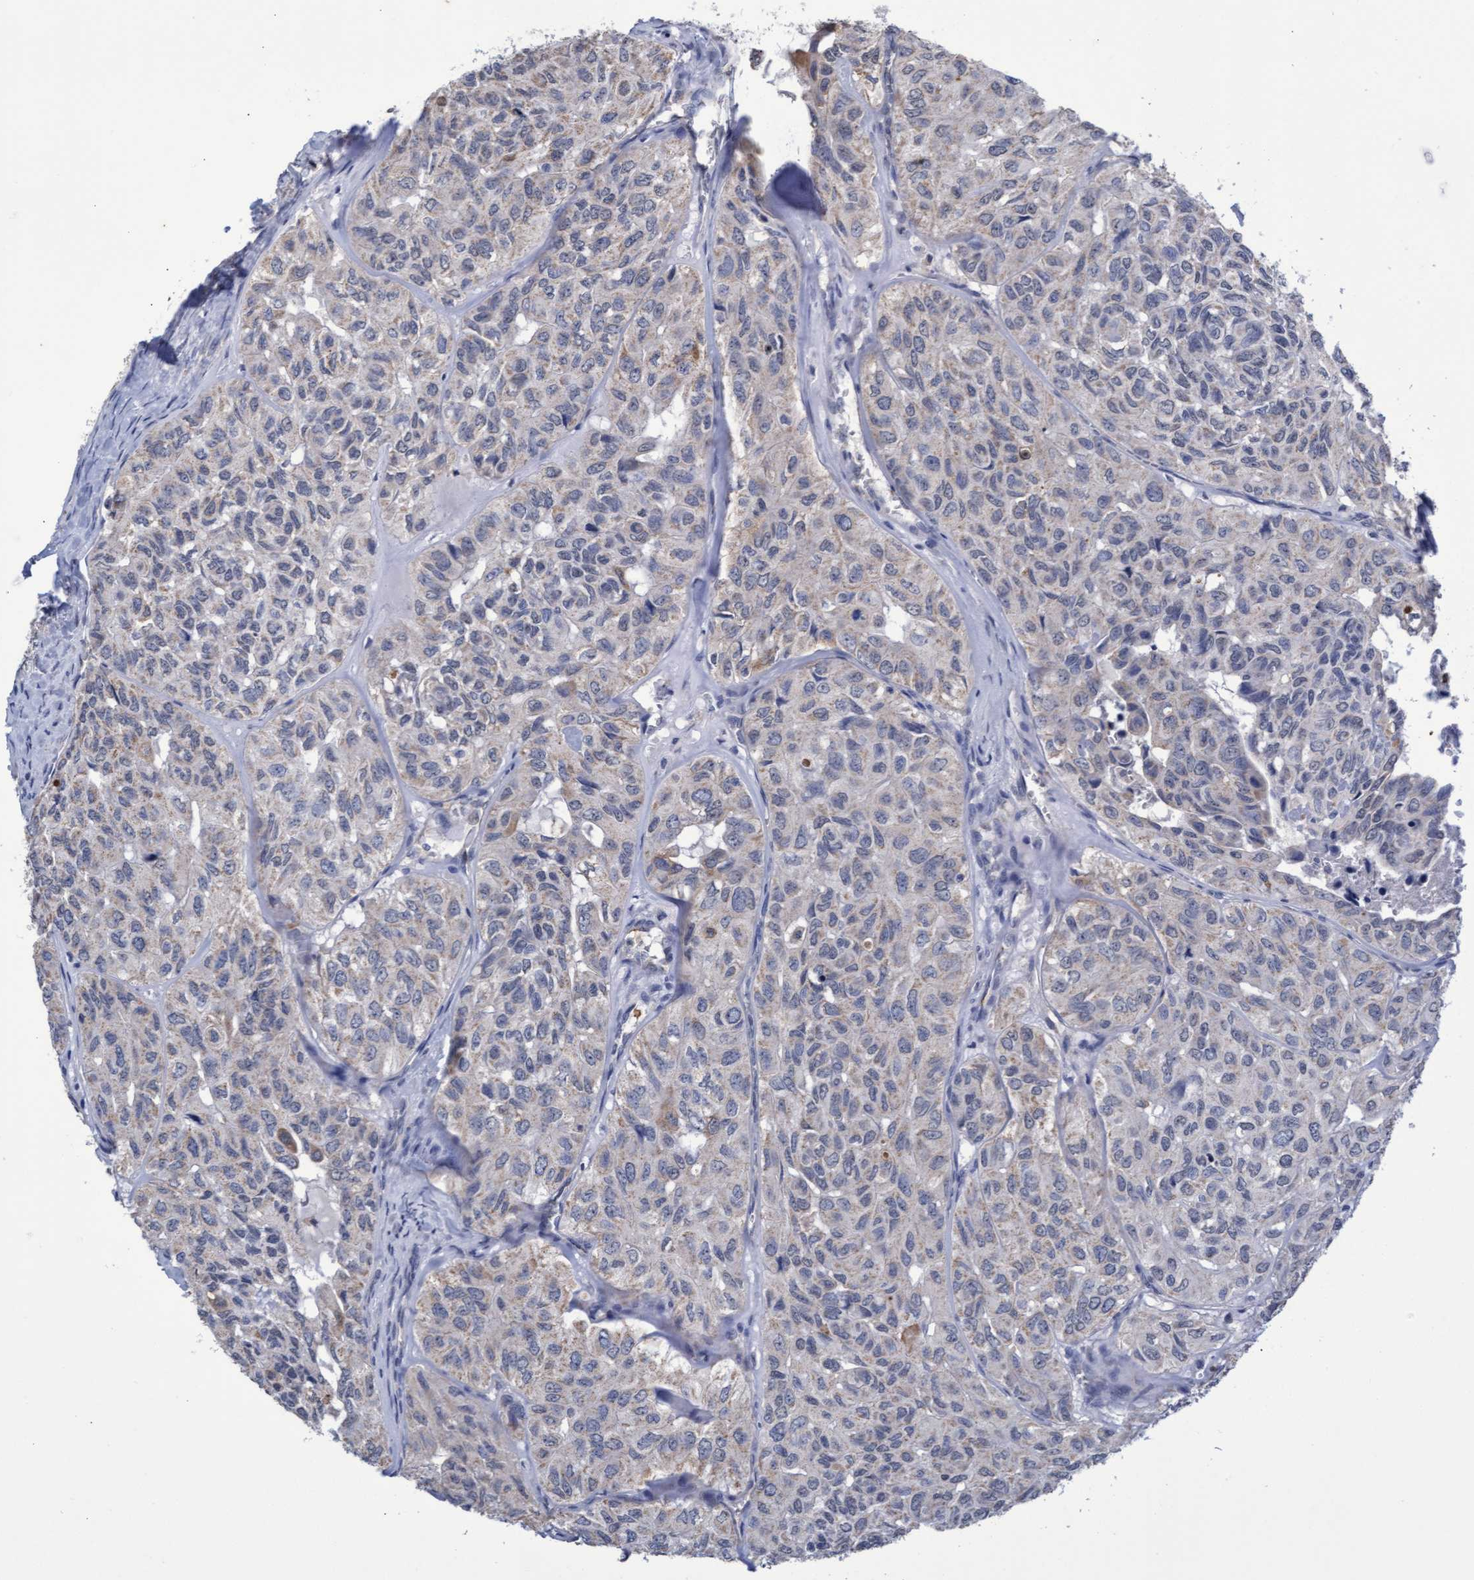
{"staining": {"intensity": "negative", "quantity": "none", "location": "none"}, "tissue": "head and neck cancer", "cell_type": "Tumor cells", "image_type": "cancer", "snomed": [{"axis": "morphology", "description": "Adenocarcinoma, NOS"}, {"axis": "topography", "description": "Salivary gland, NOS"}, {"axis": "topography", "description": "Head-Neck"}], "caption": "There is no significant expression in tumor cells of adenocarcinoma (head and neck).", "gene": "GPR39", "patient": {"sex": "female", "age": 76}}